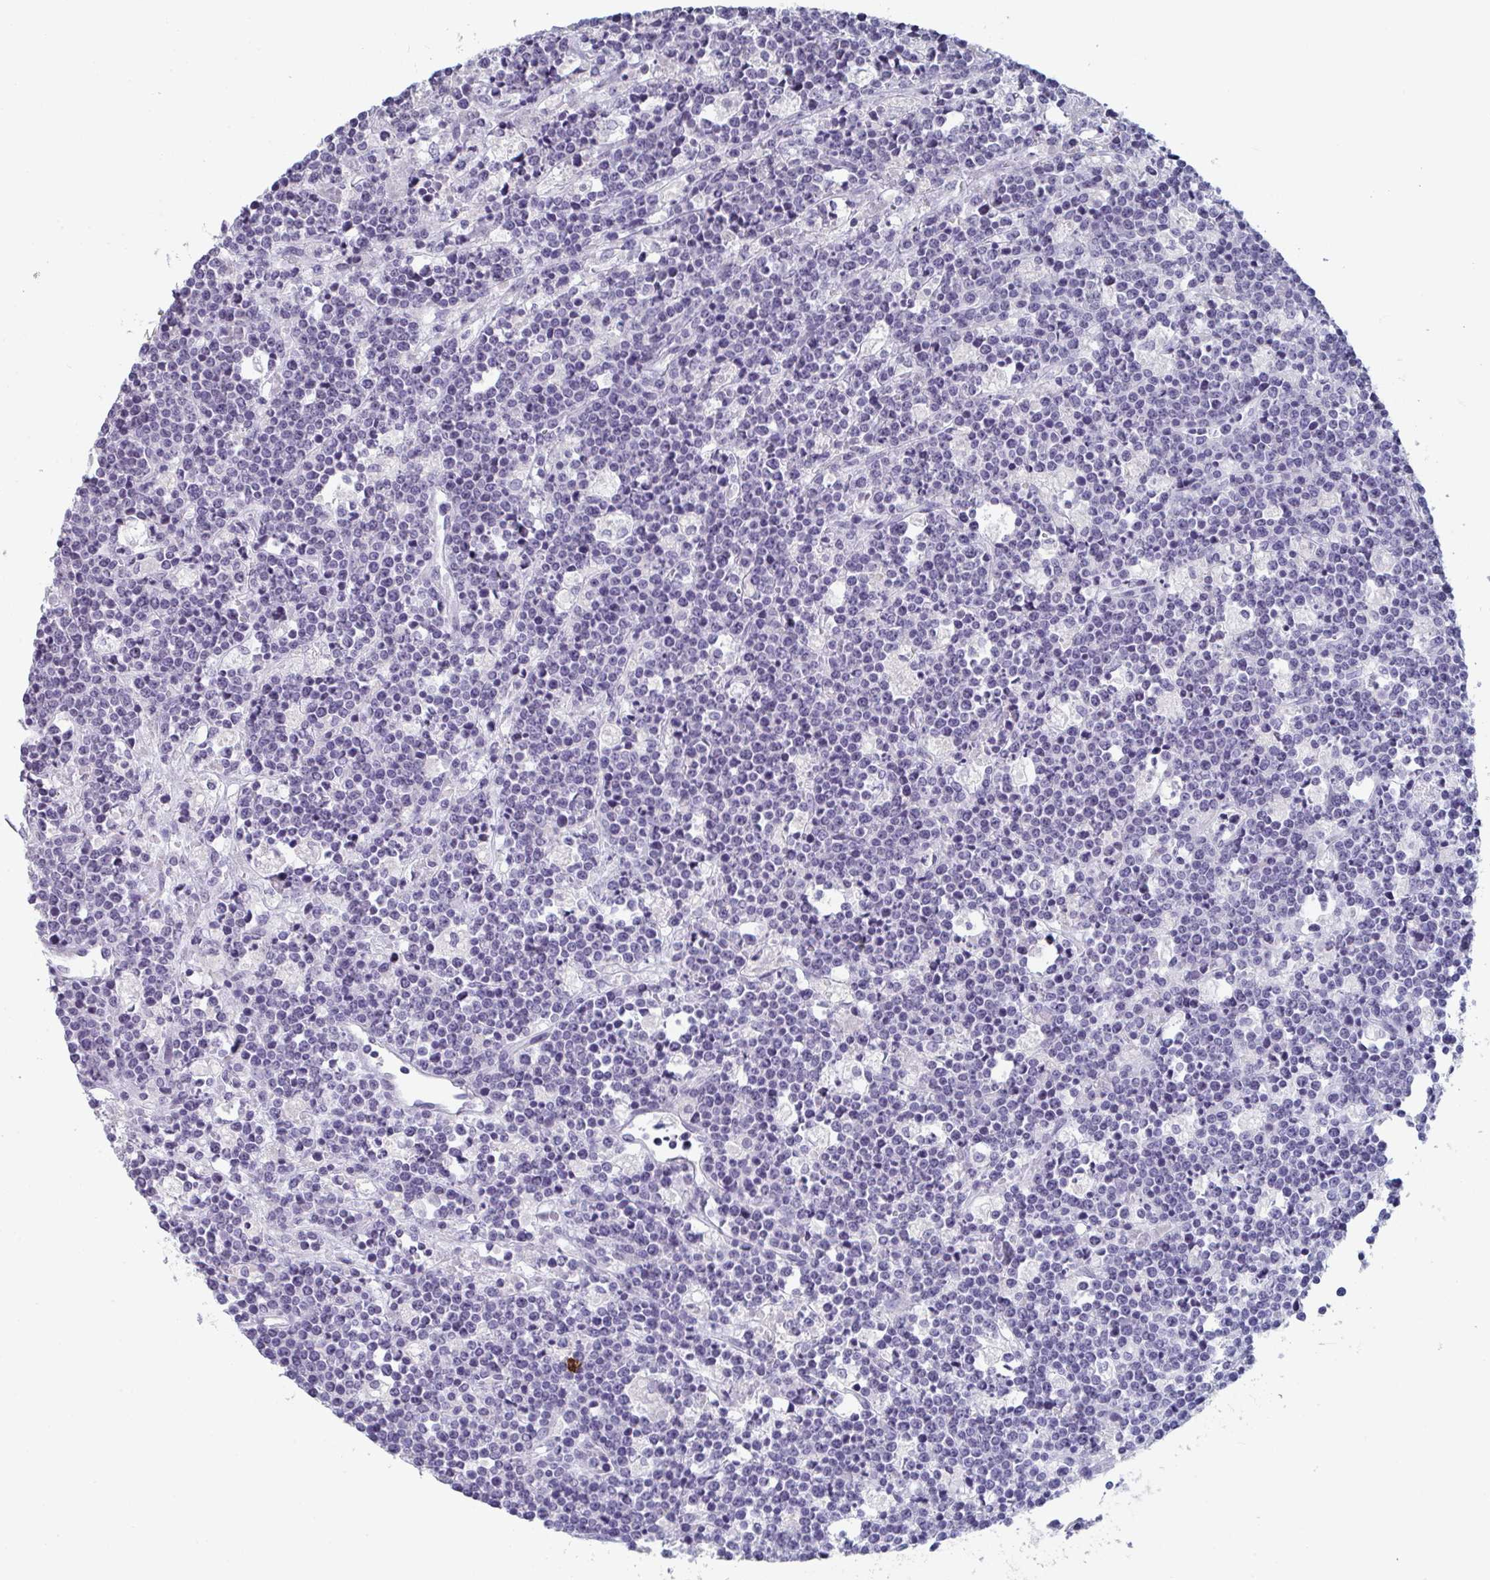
{"staining": {"intensity": "negative", "quantity": "none", "location": "none"}, "tissue": "lymphoma", "cell_type": "Tumor cells", "image_type": "cancer", "snomed": [{"axis": "morphology", "description": "Malignant lymphoma, non-Hodgkin's type, High grade"}, {"axis": "topography", "description": "Ovary"}], "caption": "Tumor cells are negative for protein expression in human malignant lymphoma, non-Hodgkin's type (high-grade).", "gene": "RUBCN", "patient": {"sex": "female", "age": 56}}